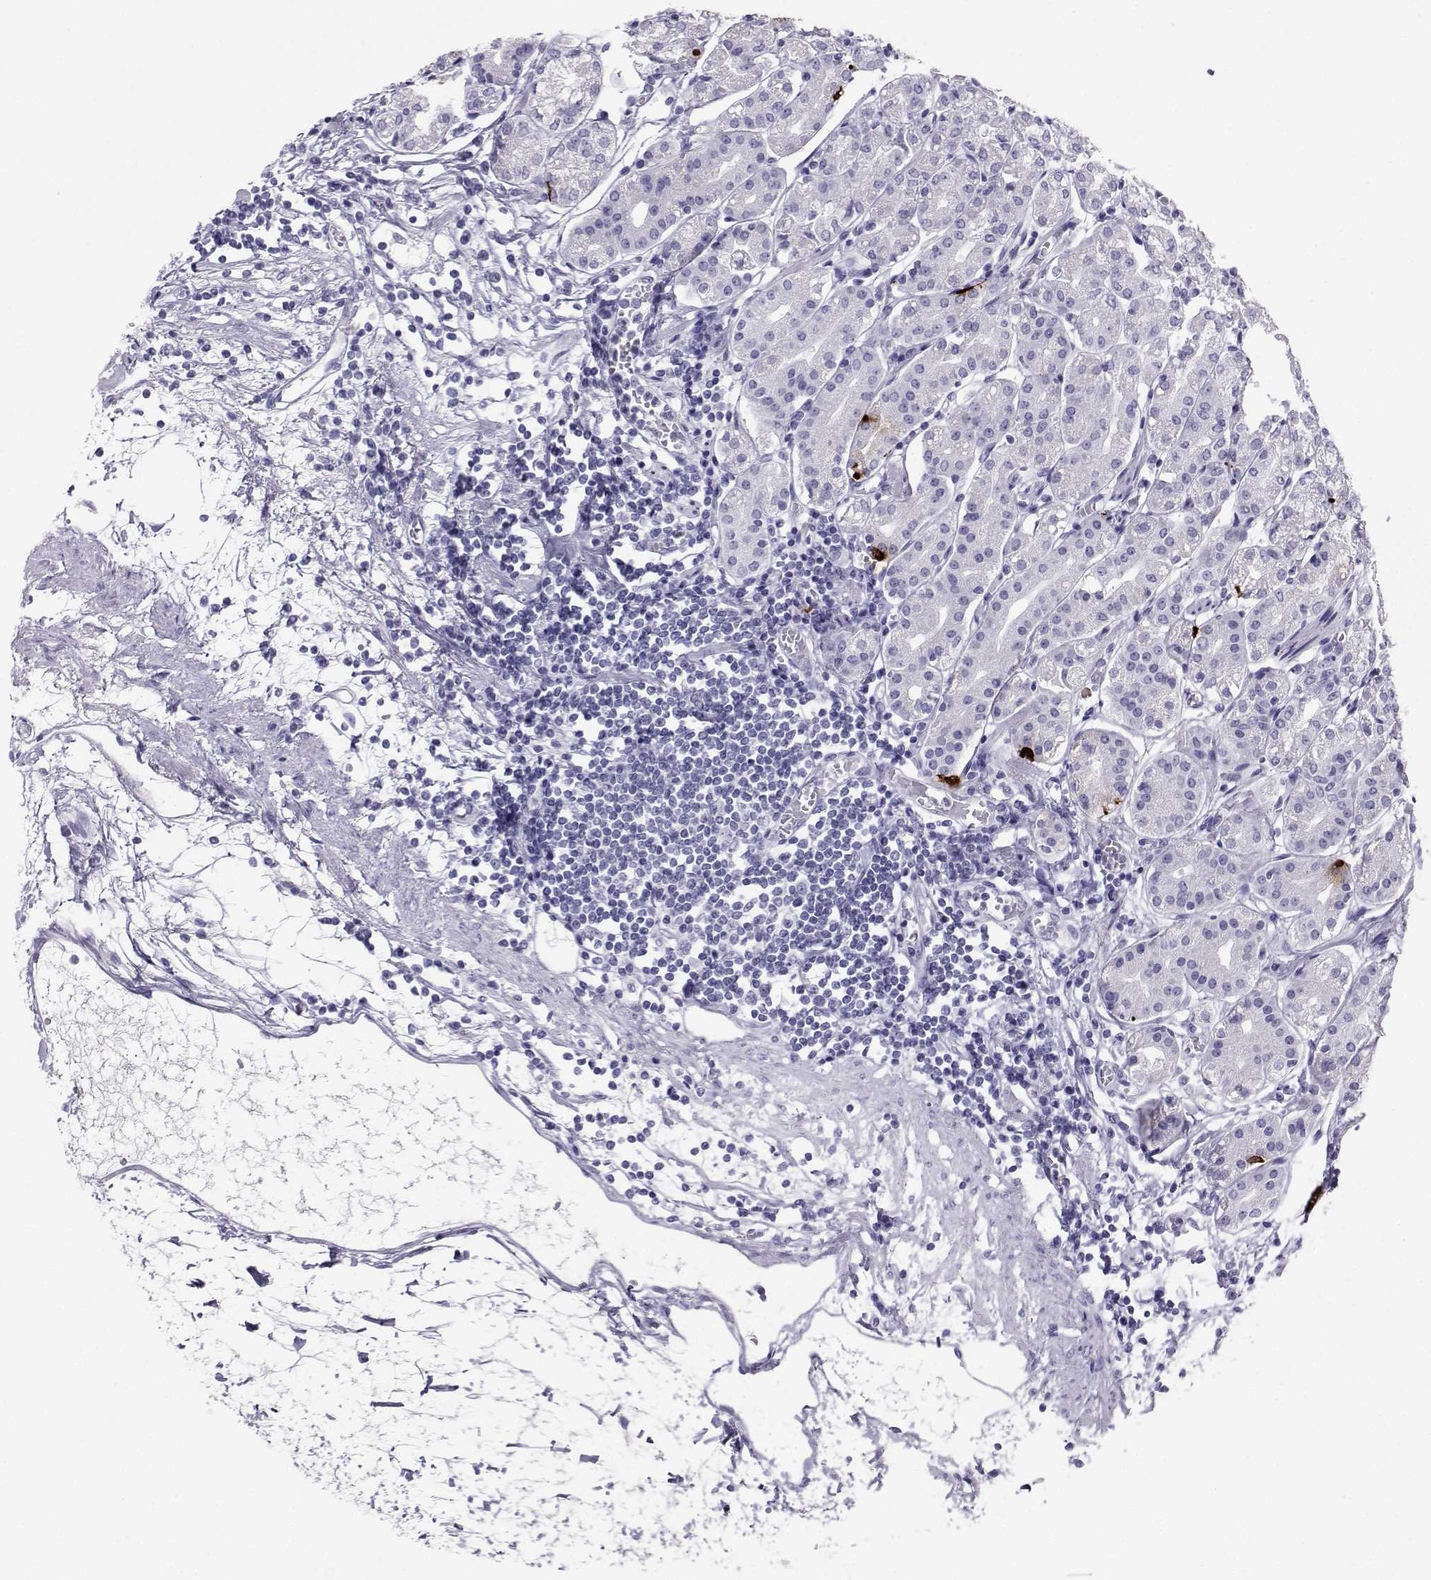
{"staining": {"intensity": "strong", "quantity": "<25%", "location": "cytoplasmic/membranous"}, "tissue": "stomach", "cell_type": "Glandular cells", "image_type": "normal", "snomed": [{"axis": "morphology", "description": "Normal tissue, NOS"}, {"axis": "topography", "description": "Skeletal muscle"}, {"axis": "topography", "description": "Stomach"}], "caption": "IHC (DAB) staining of benign stomach exhibits strong cytoplasmic/membranous protein staining in approximately <25% of glandular cells.", "gene": "SST", "patient": {"sex": "female", "age": 57}}